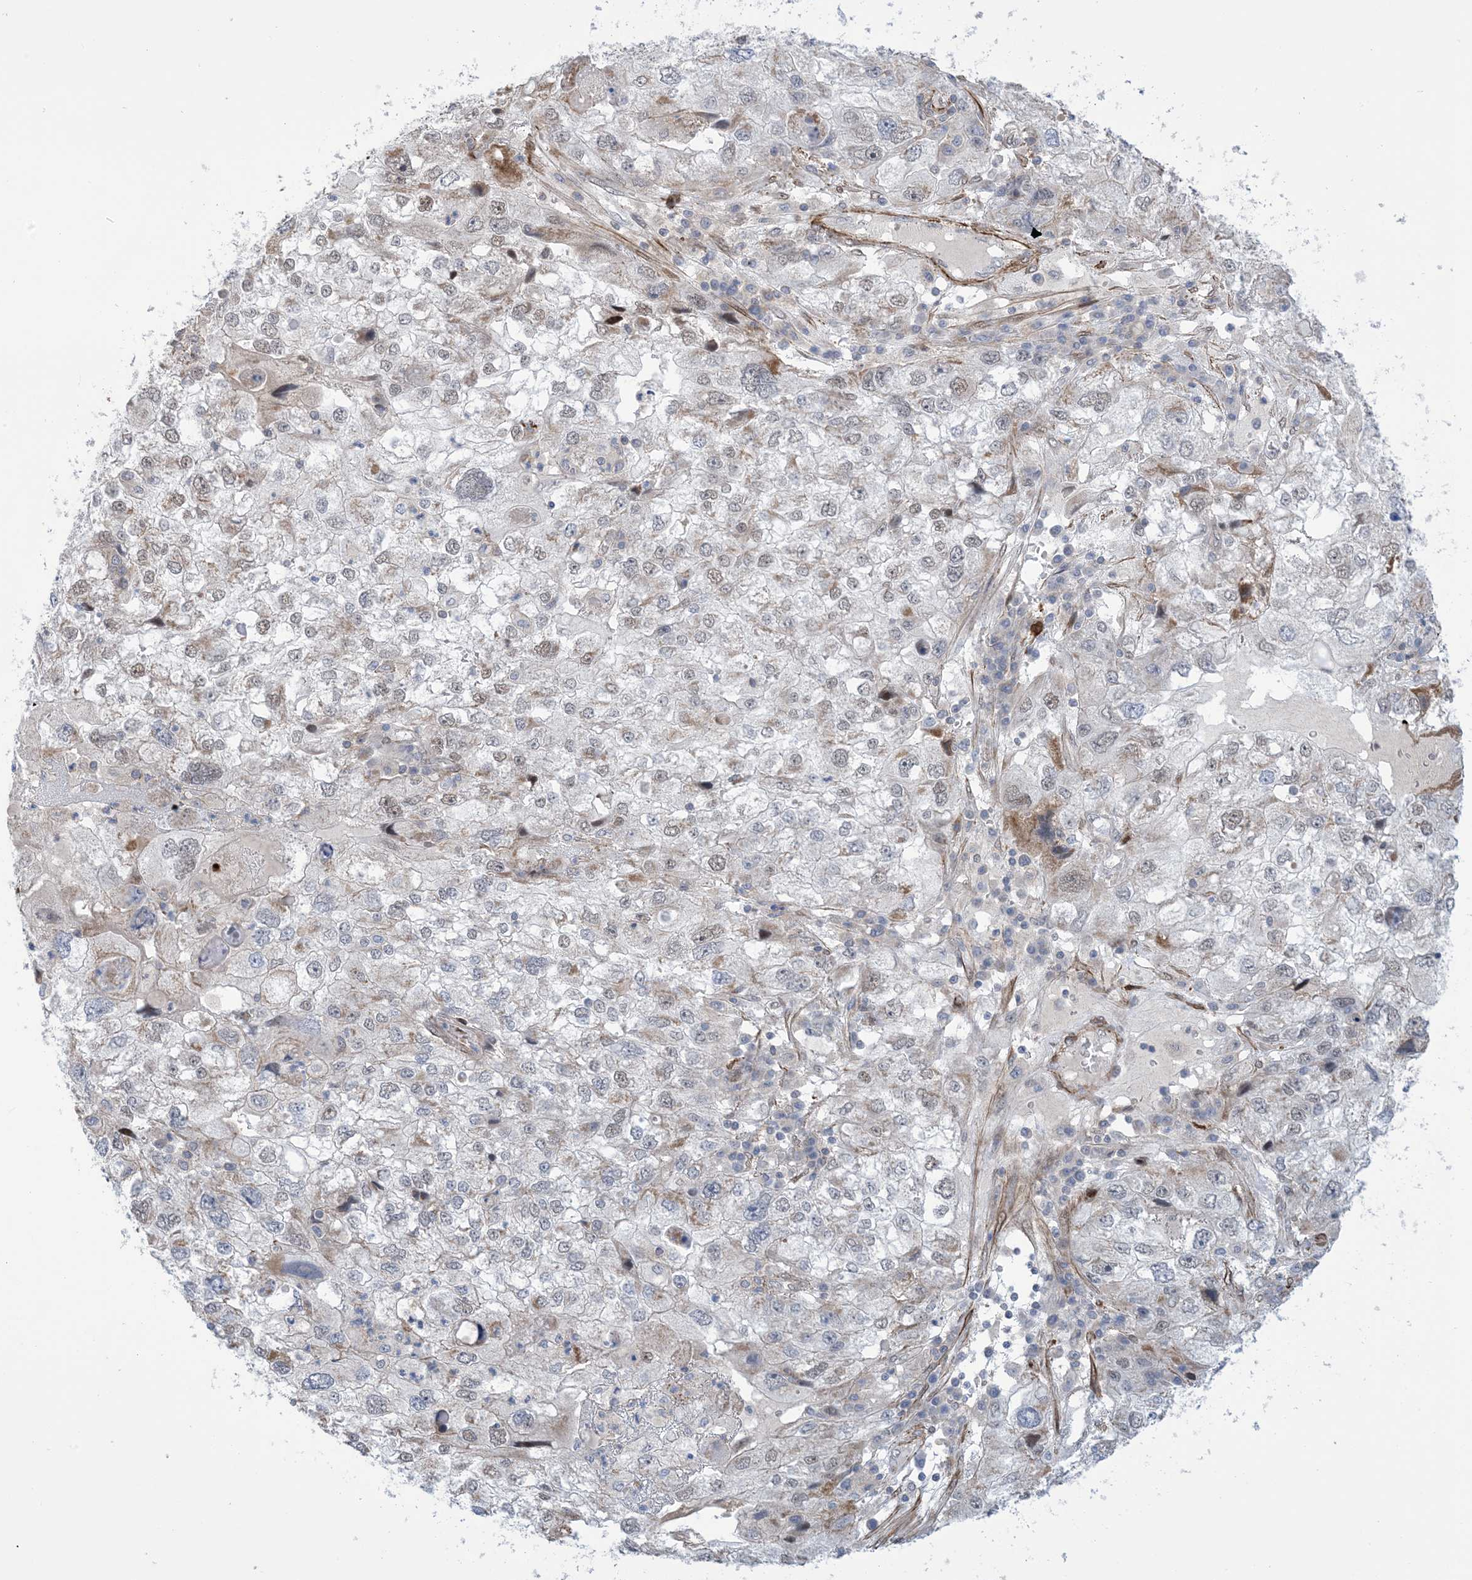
{"staining": {"intensity": "weak", "quantity": "<25%", "location": "cytoplasmic/membranous"}, "tissue": "endometrial cancer", "cell_type": "Tumor cells", "image_type": "cancer", "snomed": [{"axis": "morphology", "description": "Adenocarcinoma, NOS"}, {"axis": "topography", "description": "Endometrium"}], "caption": "This is an immunohistochemistry (IHC) micrograph of endometrial adenocarcinoma. There is no expression in tumor cells.", "gene": "ZNF8", "patient": {"sex": "female", "age": 49}}